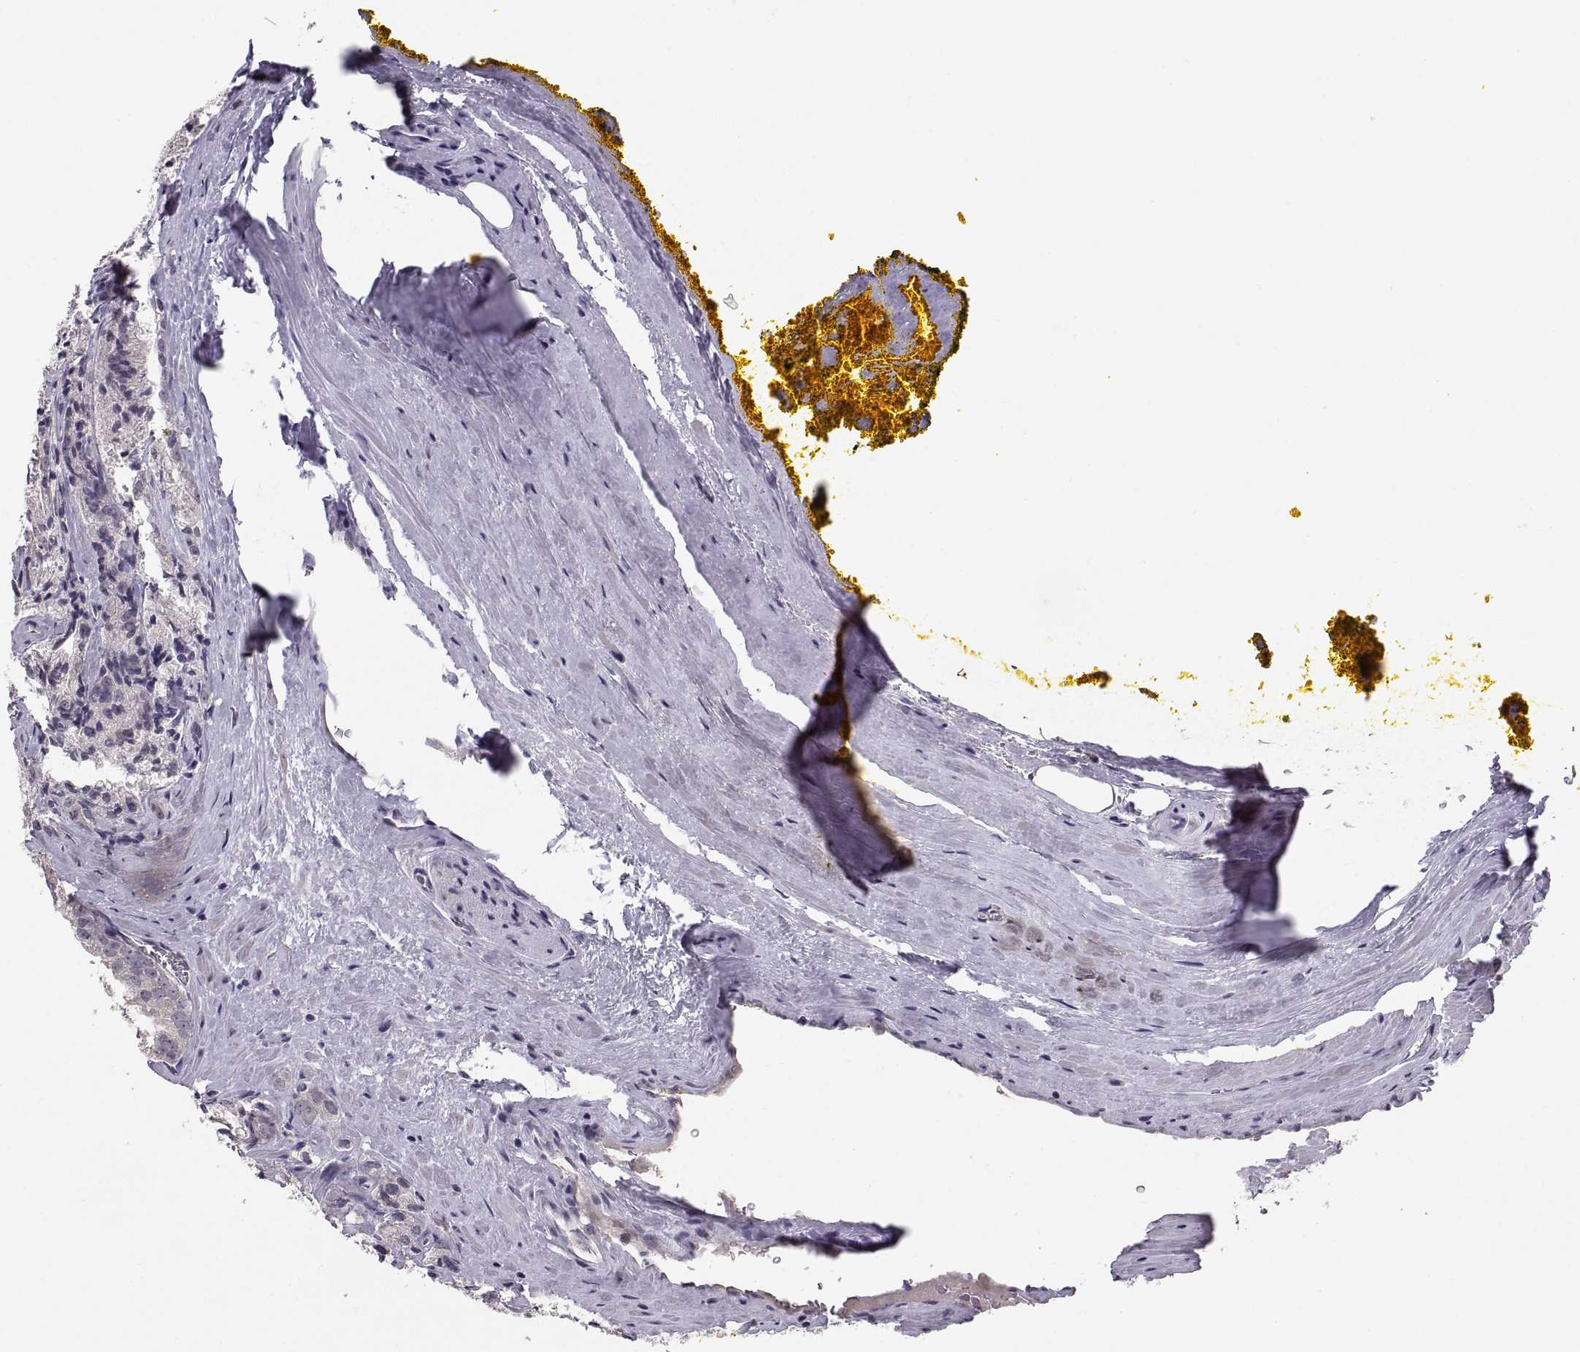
{"staining": {"intensity": "negative", "quantity": "none", "location": "none"}, "tissue": "prostate cancer", "cell_type": "Tumor cells", "image_type": "cancer", "snomed": [{"axis": "morphology", "description": "Adenocarcinoma, NOS"}, {"axis": "morphology", "description": "Adenocarcinoma, High grade"}, {"axis": "topography", "description": "Prostate"}], "caption": "IHC photomicrograph of human prostate cancer stained for a protein (brown), which exhibits no expression in tumor cells.", "gene": "PAX2", "patient": {"sex": "male", "age": 70}}